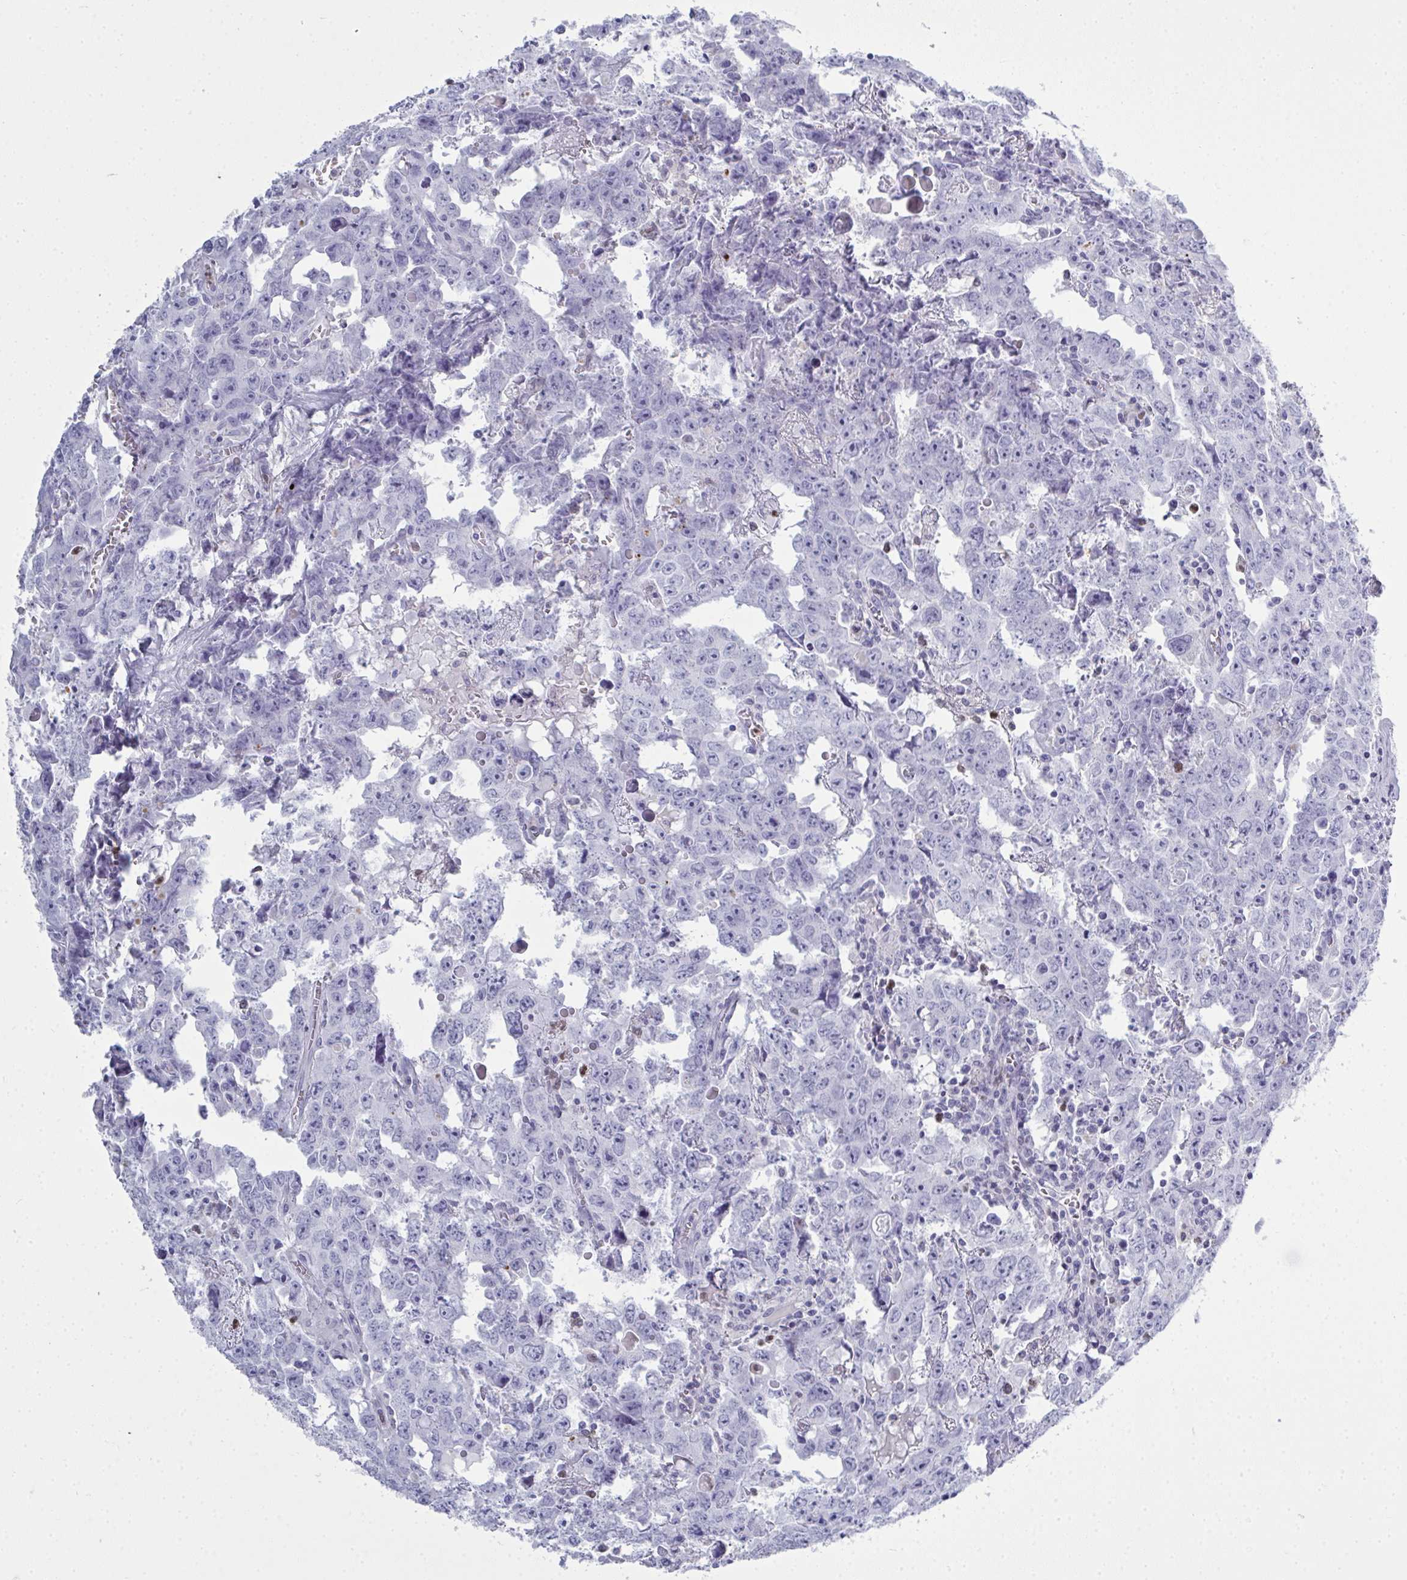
{"staining": {"intensity": "negative", "quantity": "none", "location": "none"}, "tissue": "testis cancer", "cell_type": "Tumor cells", "image_type": "cancer", "snomed": [{"axis": "morphology", "description": "Carcinoma, Embryonal, NOS"}, {"axis": "topography", "description": "Testis"}], "caption": "The micrograph demonstrates no significant staining in tumor cells of embryonal carcinoma (testis).", "gene": "SERPINB10", "patient": {"sex": "male", "age": 22}}